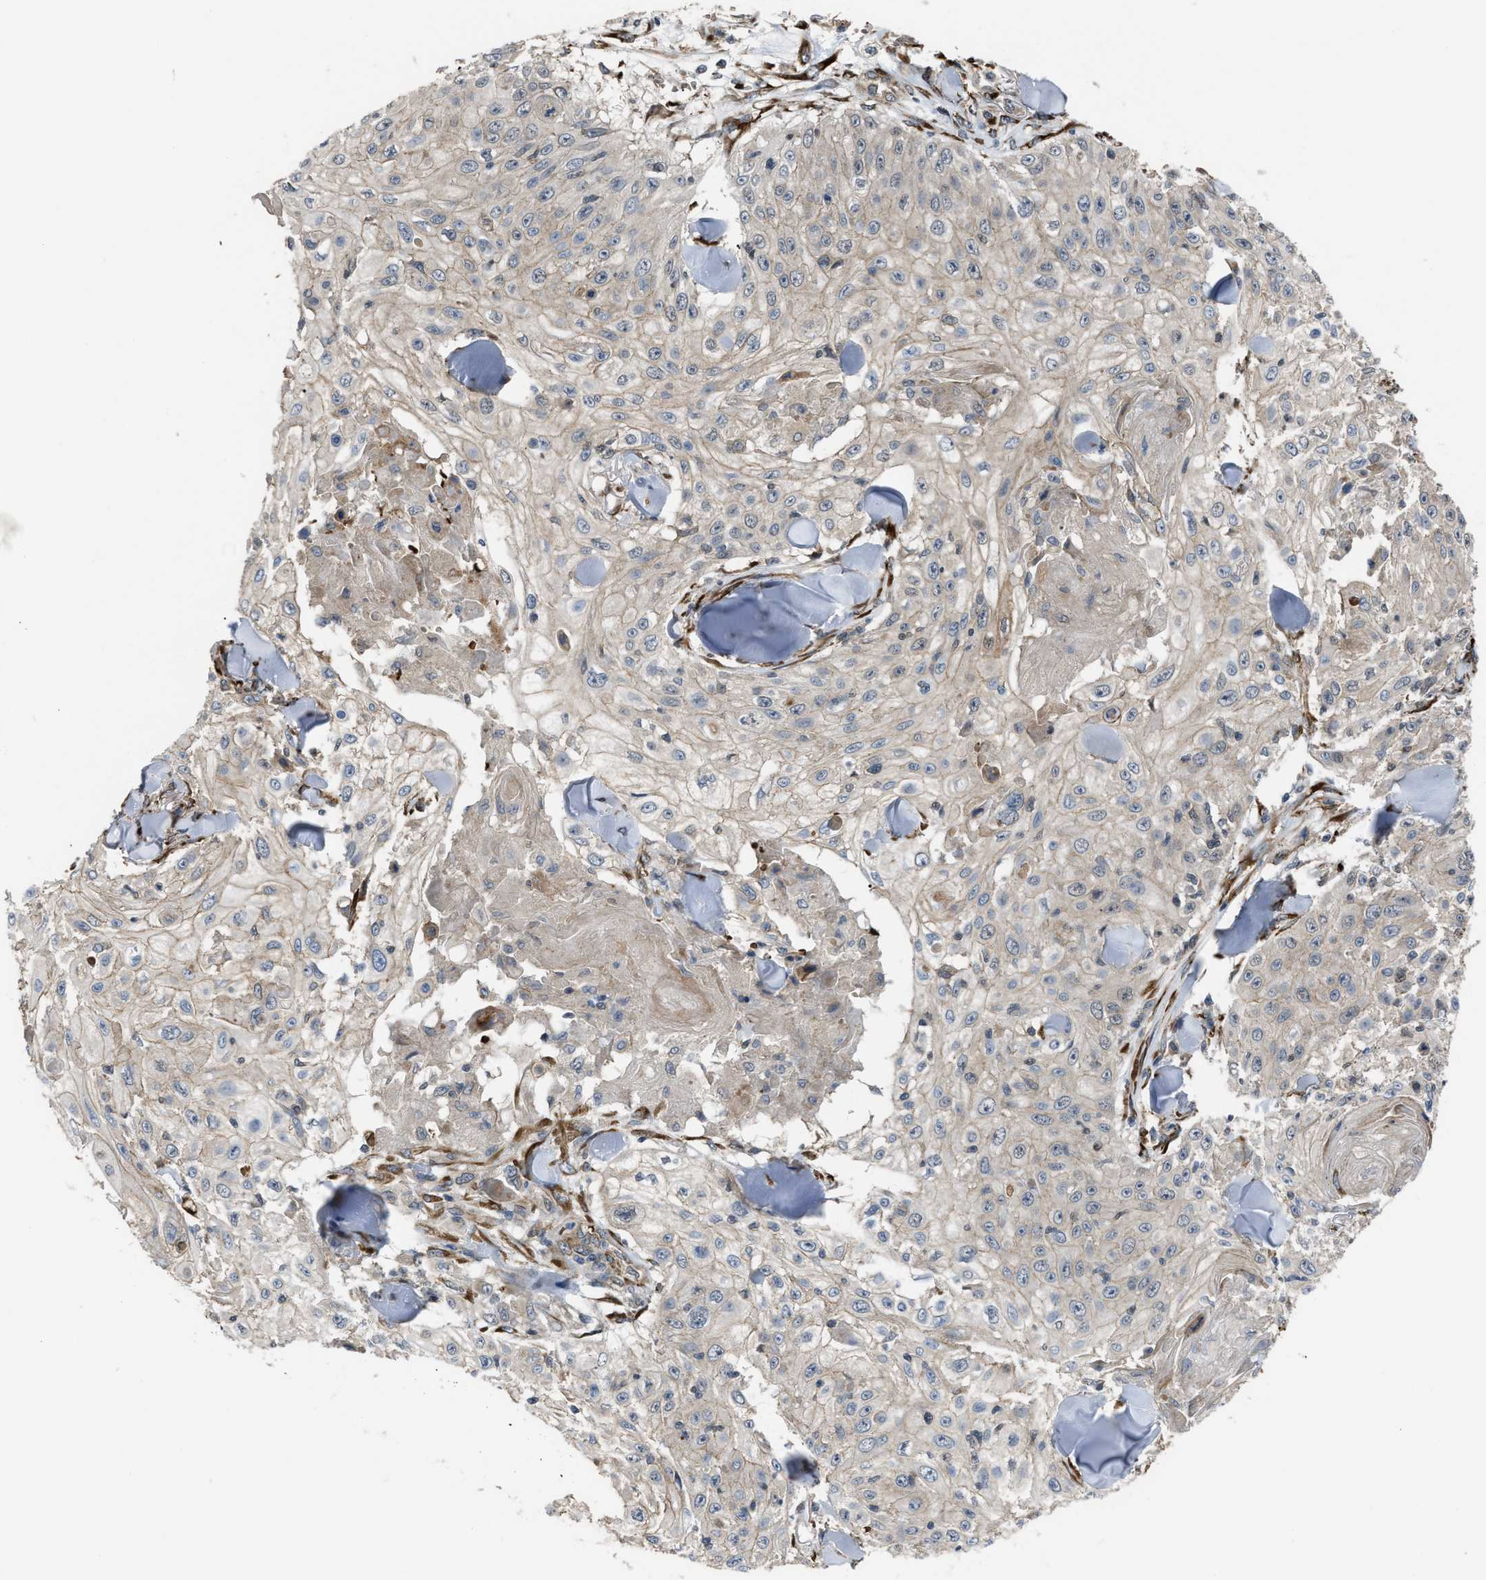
{"staining": {"intensity": "weak", "quantity": ">75%", "location": "cytoplasmic/membranous"}, "tissue": "skin cancer", "cell_type": "Tumor cells", "image_type": "cancer", "snomed": [{"axis": "morphology", "description": "Squamous cell carcinoma, NOS"}, {"axis": "topography", "description": "Skin"}], "caption": "Human skin cancer (squamous cell carcinoma) stained for a protein (brown) reveals weak cytoplasmic/membranous positive positivity in approximately >75% of tumor cells.", "gene": "SELENOM", "patient": {"sex": "male", "age": 86}}